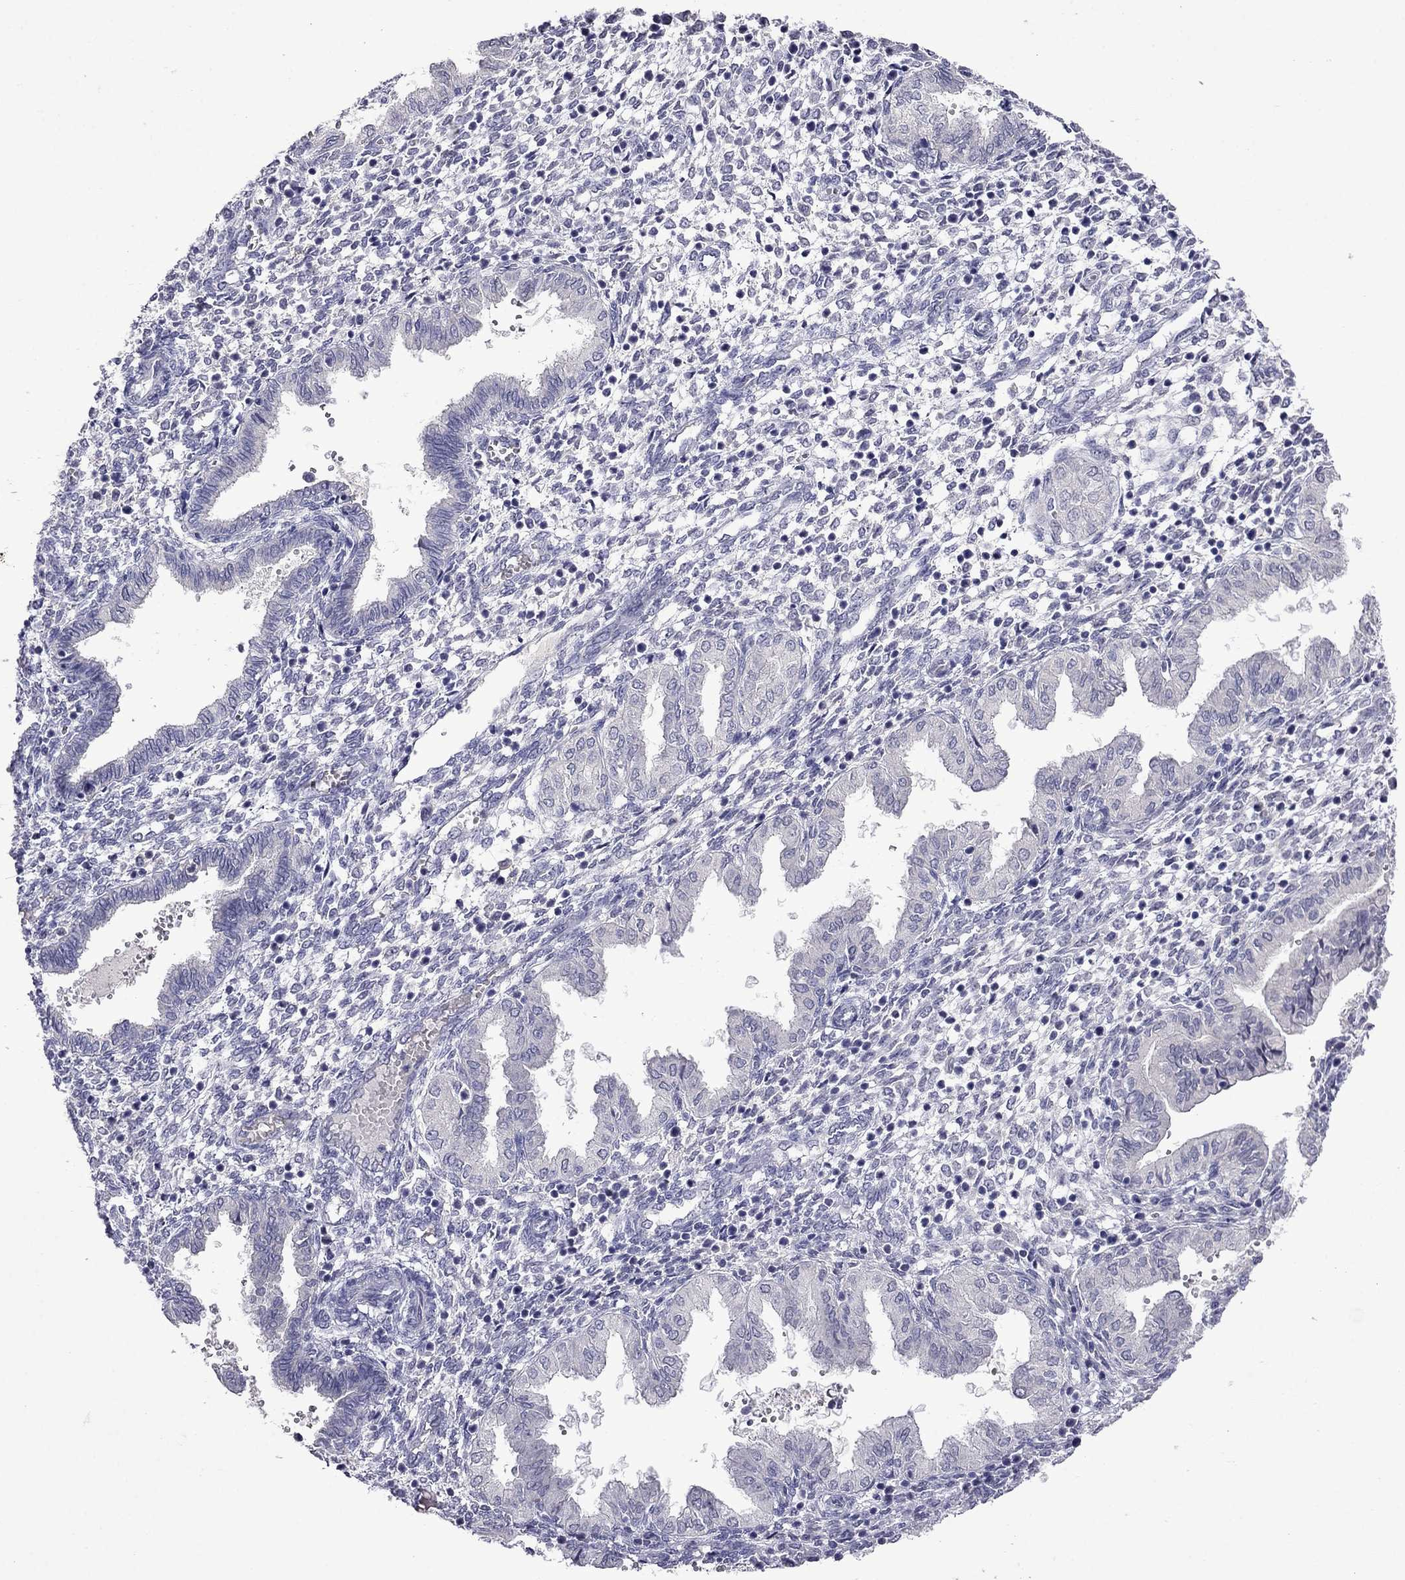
{"staining": {"intensity": "negative", "quantity": "none", "location": "none"}, "tissue": "endometrium", "cell_type": "Cells in endometrial stroma", "image_type": "normal", "snomed": [{"axis": "morphology", "description": "Normal tissue, NOS"}, {"axis": "topography", "description": "Endometrium"}], "caption": "Image shows no significant protein staining in cells in endometrial stroma of unremarkable endometrium. (Brightfield microscopy of DAB IHC at high magnification).", "gene": "STAR", "patient": {"sex": "female", "age": 43}}